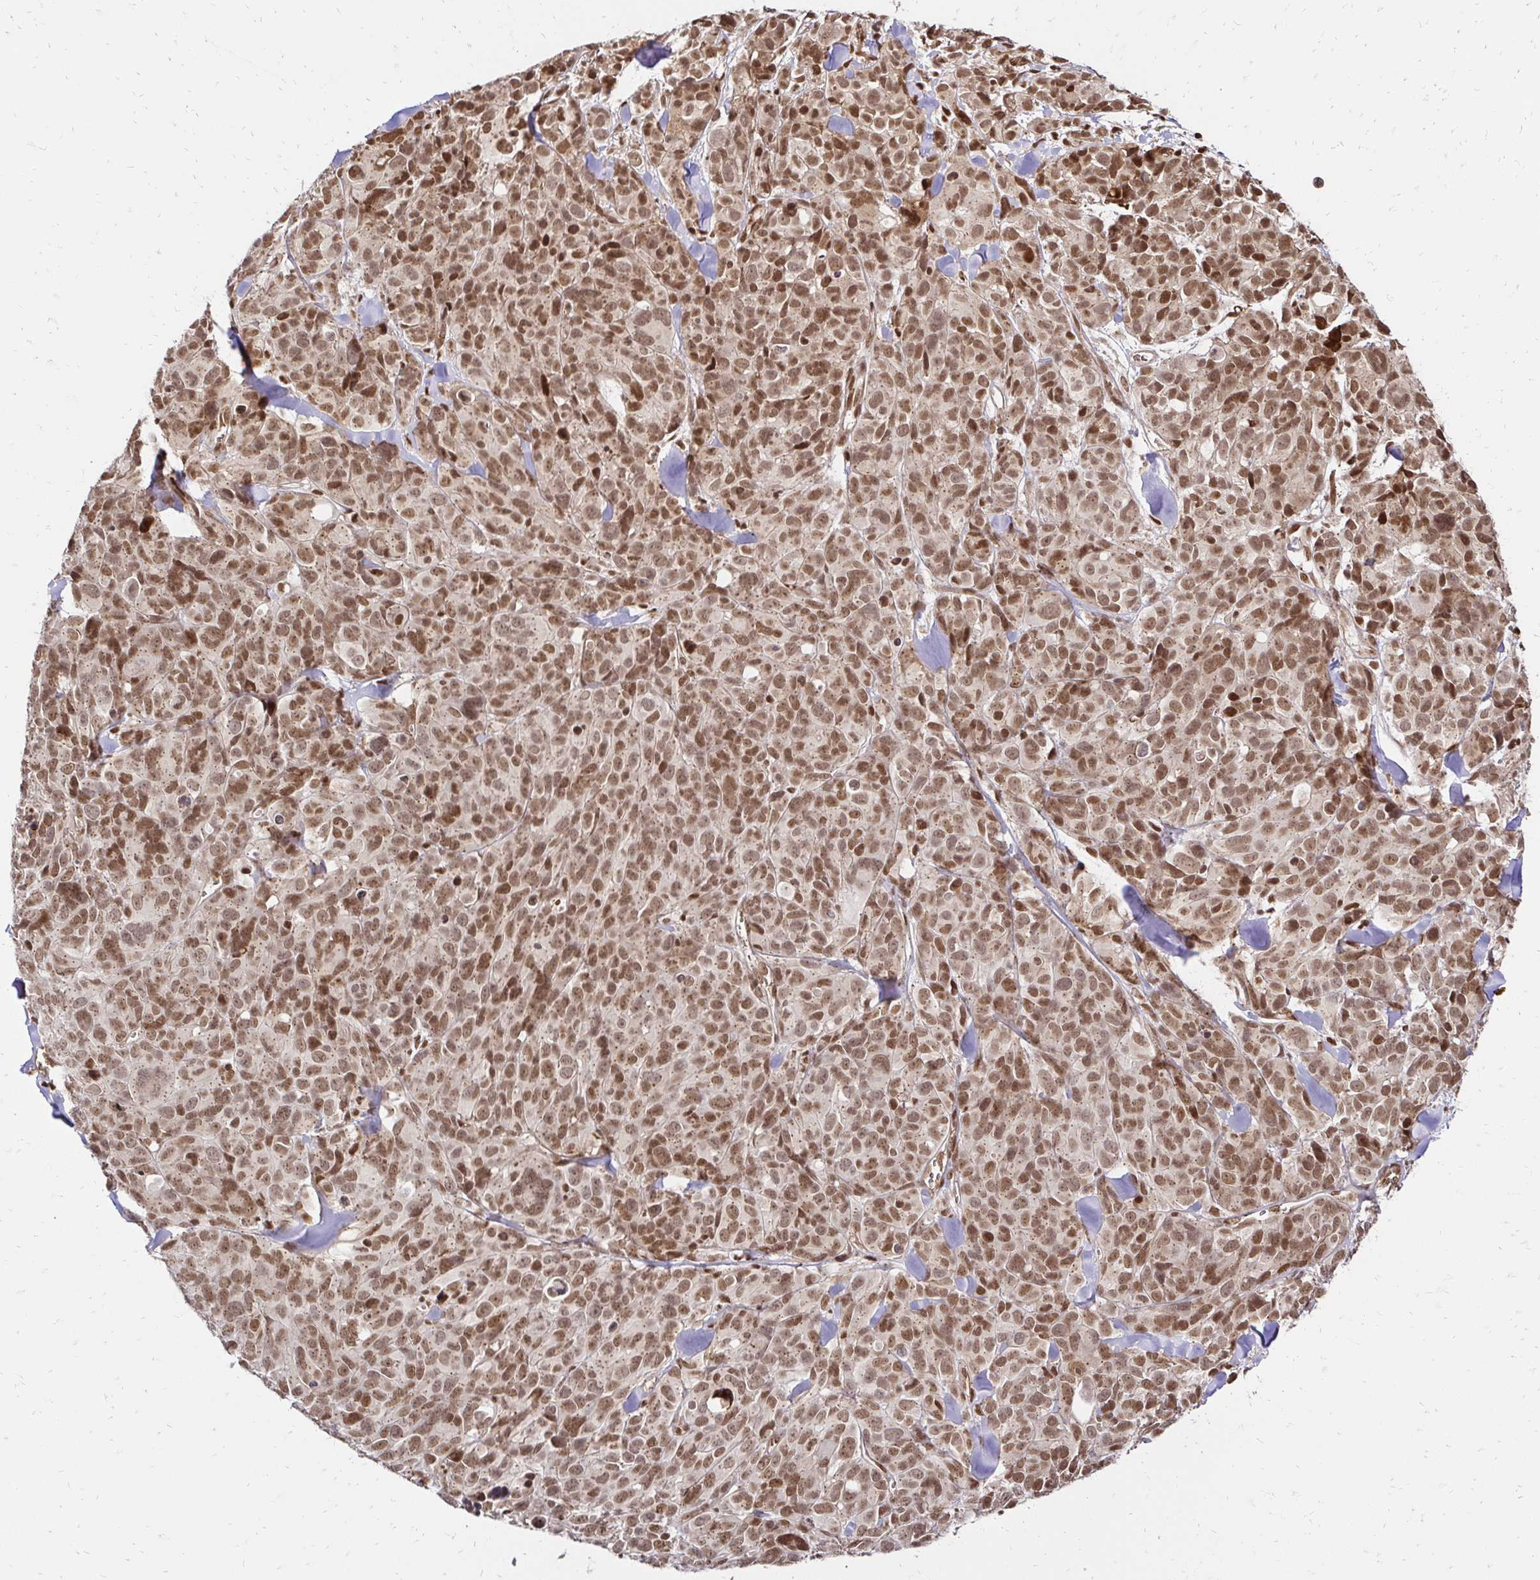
{"staining": {"intensity": "moderate", "quantity": ">75%", "location": "cytoplasmic/membranous,nuclear"}, "tissue": "melanoma", "cell_type": "Tumor cells", "image_type": "cancer", "snomed": [{"axis": "morphology", "description": "Malignant melanoma, NOS"}, {"axis": "topography", "description": "Skin"}], "caption": "Protein expression analysis of human malignant melanoma reveals moderate cytoplasmic/membranous and nuclear expression in about >75% of tumor cells.", "gene": "GLYR1", "patient": {"sex": "male", "age": 51}}